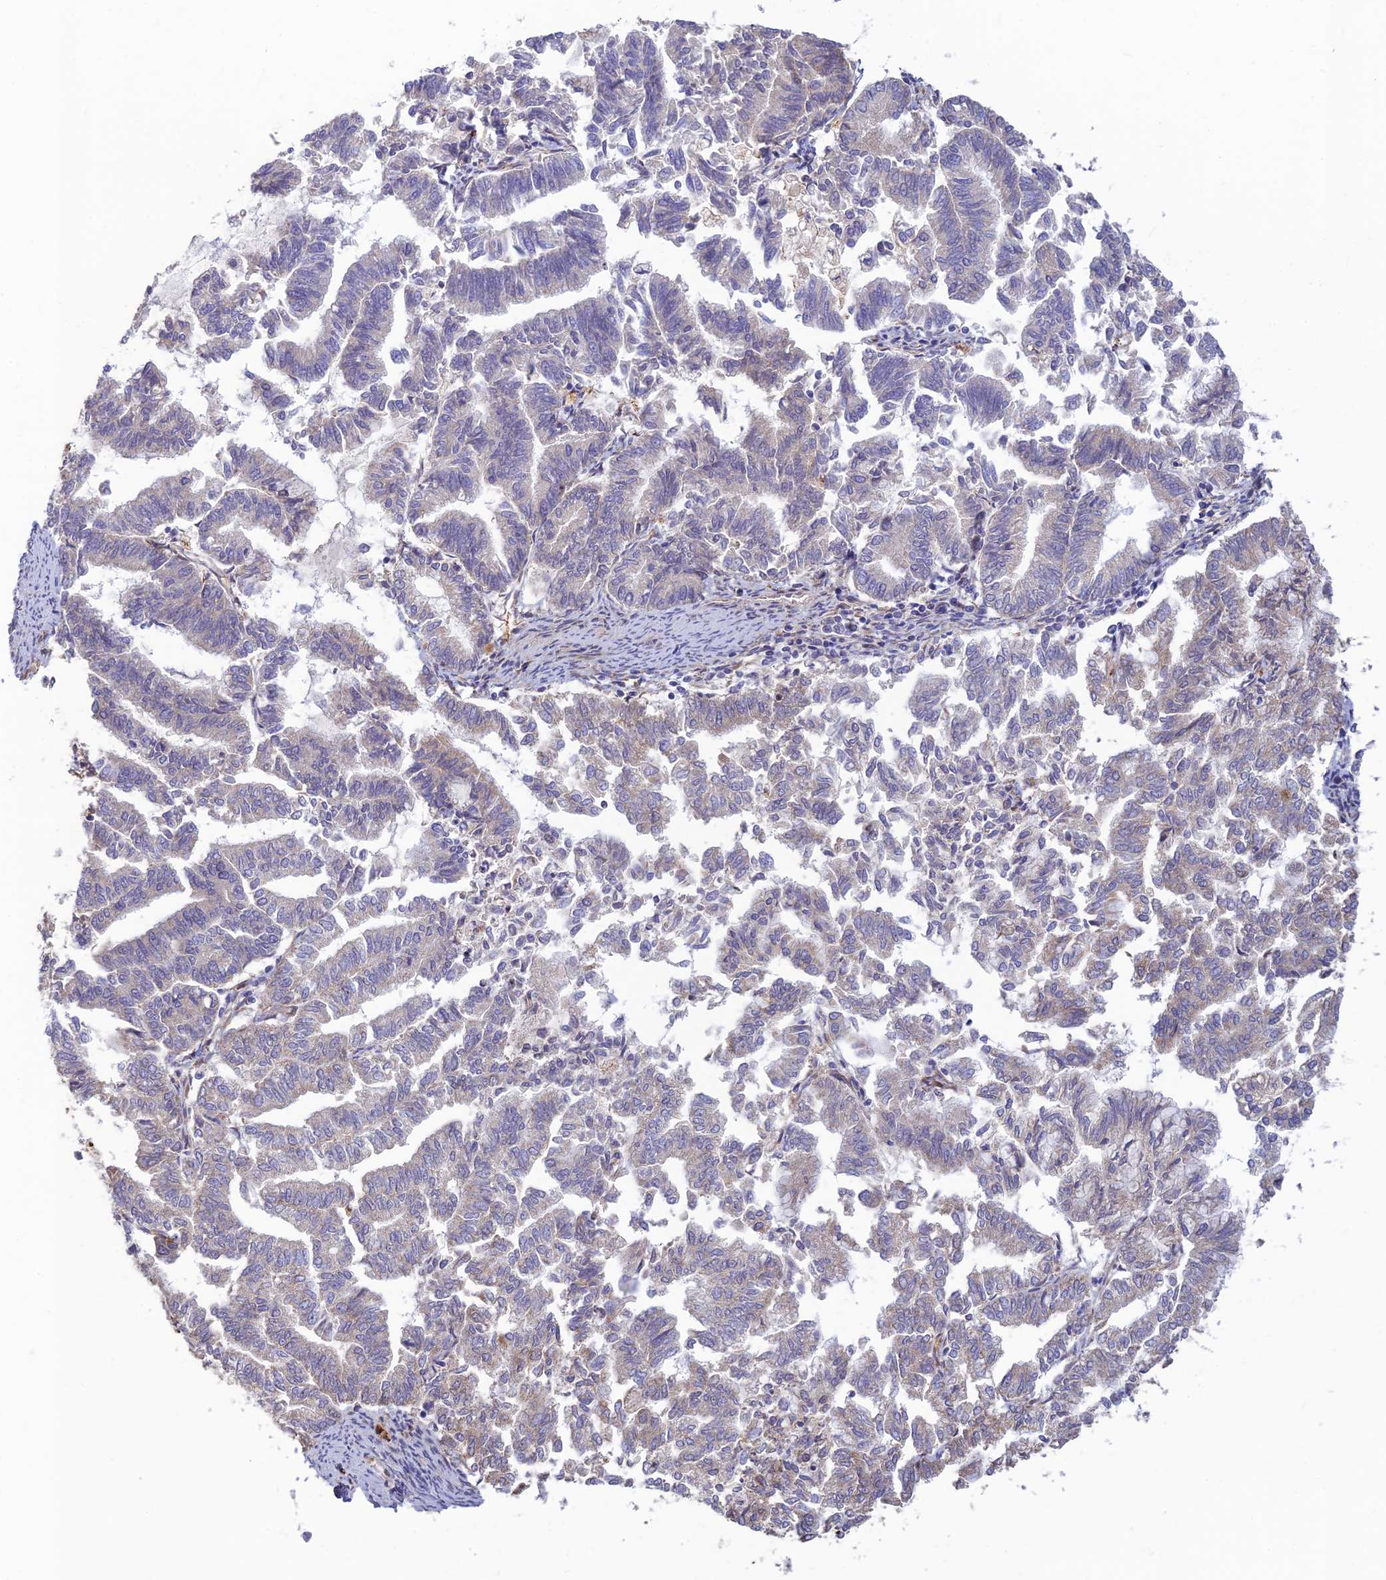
{"staining": {"intensity": "weak", "quantity": "<25%", "location": "cytoplasmic/membranous"}, "tissue": "endometrial cancer", "cell_type": "Tumor cells", "image_type": "cancer", "snomed": [{"axis": "morphology", "description": "Adenocarcinoma, NOS"}, {"axis": "topography", "description": "Endometrium"}], "caption": "Immunohistochemistry image of human endometrial cancer stained for a protein (brown), which demonstrates no positivity in tumor cells. (DAB IHC visualized using brightfield microscopy, high magnification).", "gene": "UFSP2", "patient": {"sex": "female", "age": 79}}